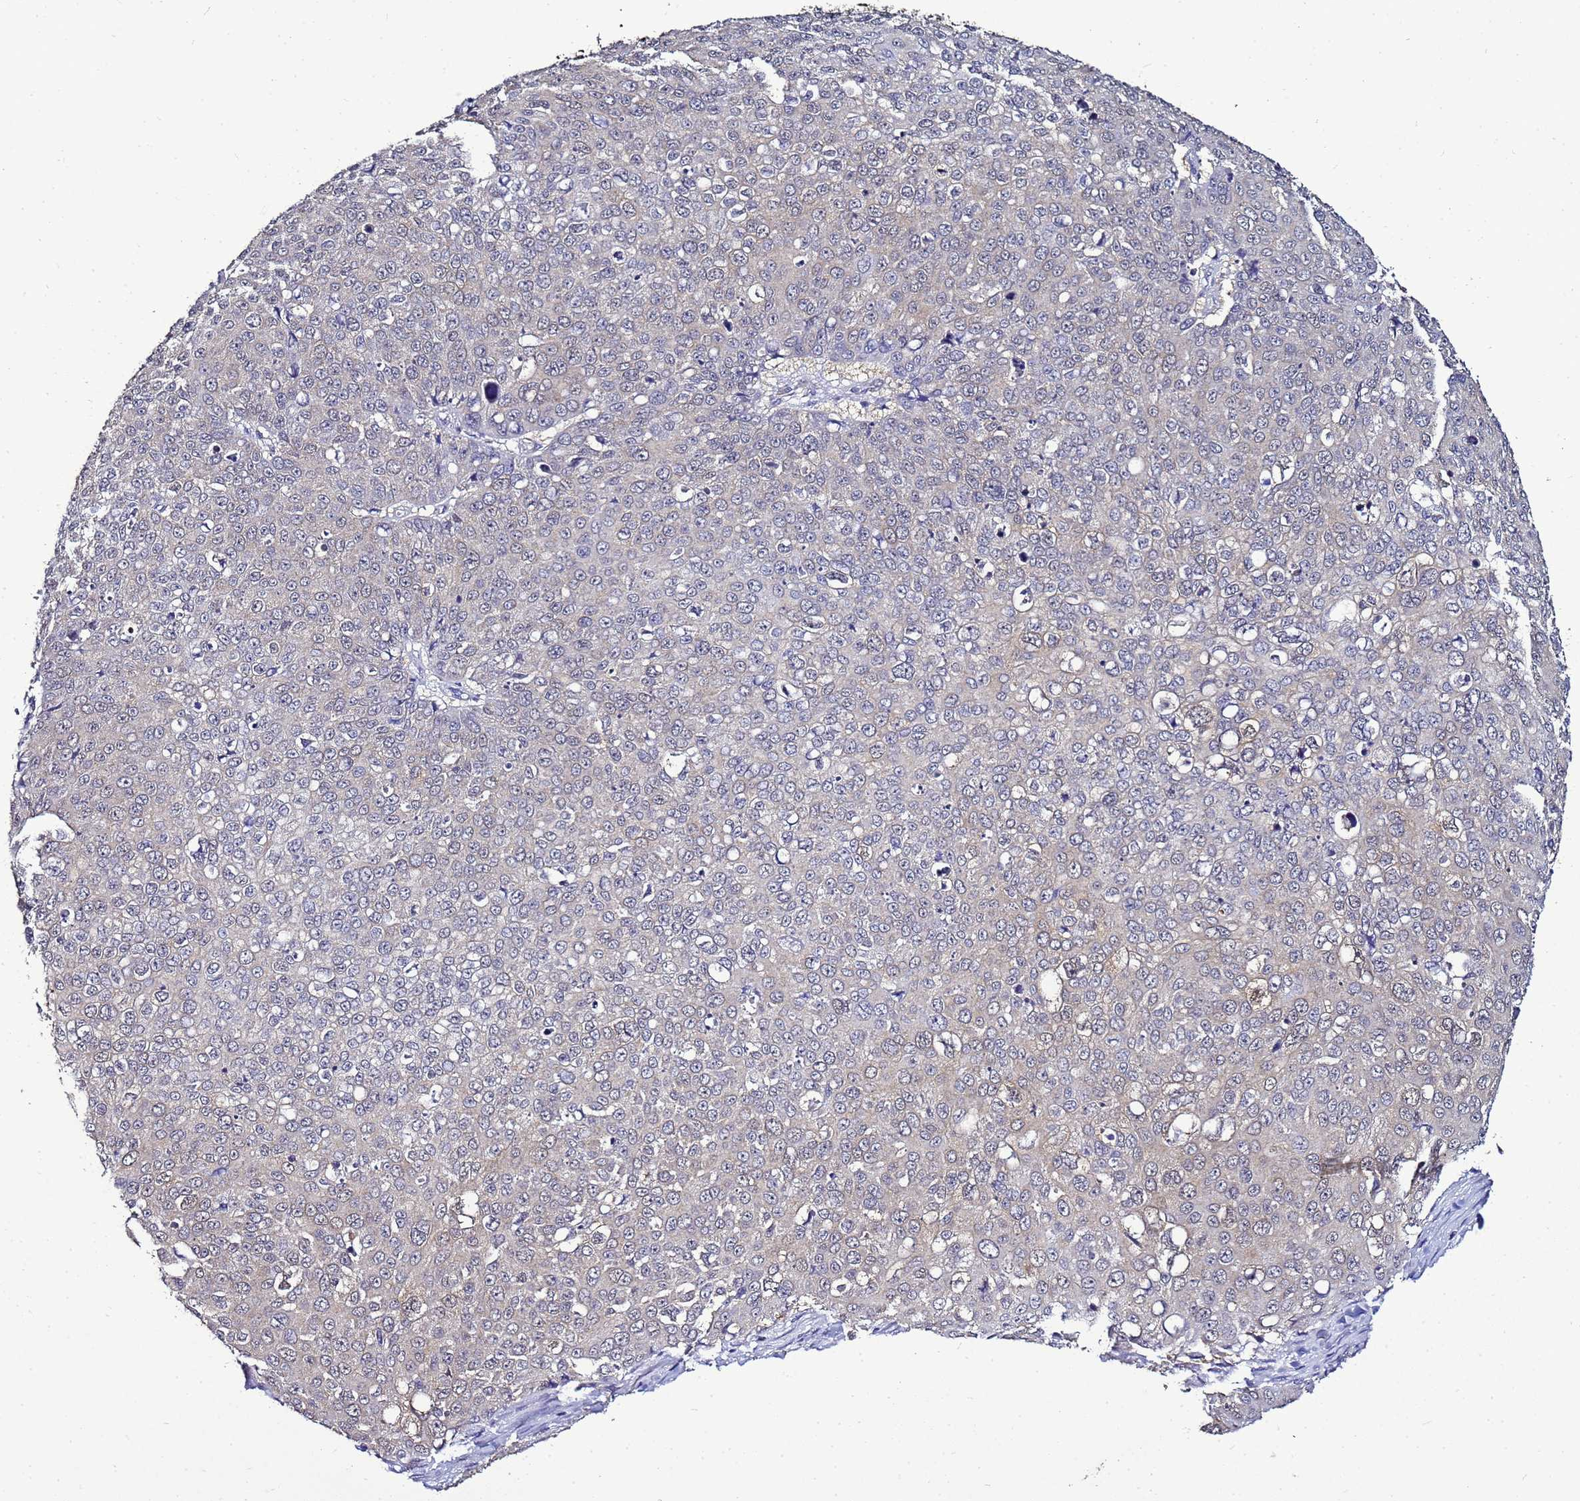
{"staining": {"intensity": "negative", "quantity": "none", "location": "none"}, "tissue": "skin cancer", "cell_type": "Tumor cells", "image_type": "cancer", "snomed": [{"axis": "morphology", "description": "Squamous cell carcinoma, NOS"}, {"axis": "topography", "description": "Skin"}], "caption": "Tumor cells are negative for brown protein staining in skin squamous cell carcinoma. (Brightfield microscopy of DAB (3,3'-diaminobenzidine) immunohistochemistry (IHC) at high magnification).", "gene": "ENOPH1", "patient": {"sex": "male", "age": 71}}